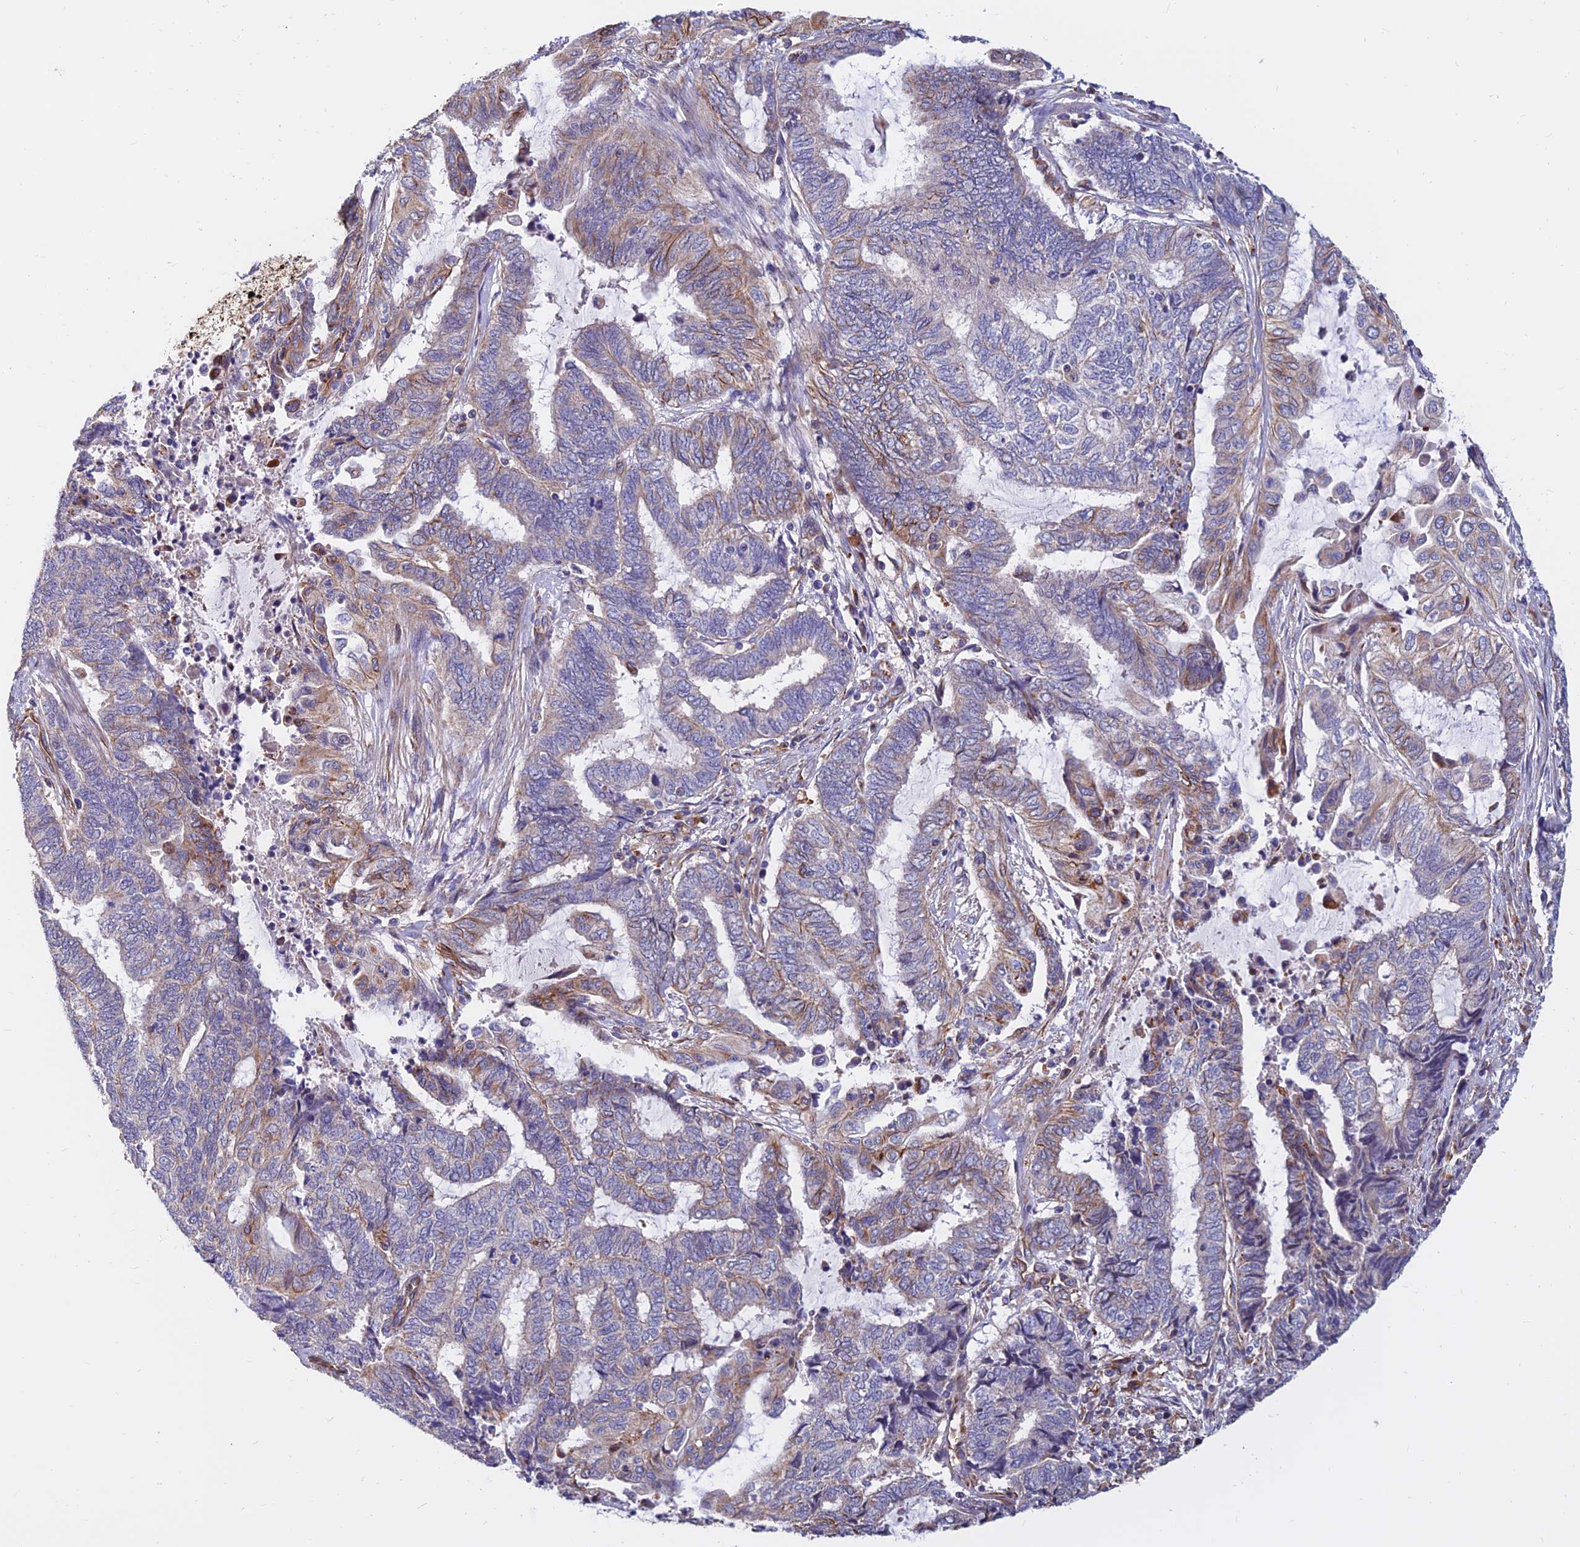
{"staining": {"intensity": "weak", "quantity": "<25%", "location": "cytoplasmic/membranous"}, "tissue": "endometrial cancer", "cell_type": "Tumor cells", "image_type": "cancer", "snomed": [{"axis": "morphology", "description": "Adenocarcinoma, NOS"}, {"axis": "topography", "description": "Uterus"}, {"axis": "topography", "description": "Endometrium"}], "caption": "Endometrial cancer was stained to show a protein in brown. There is no significant staining in tumor cells.", "gene": "CDK18", "patient": {"sex": "female", "age": 70}}